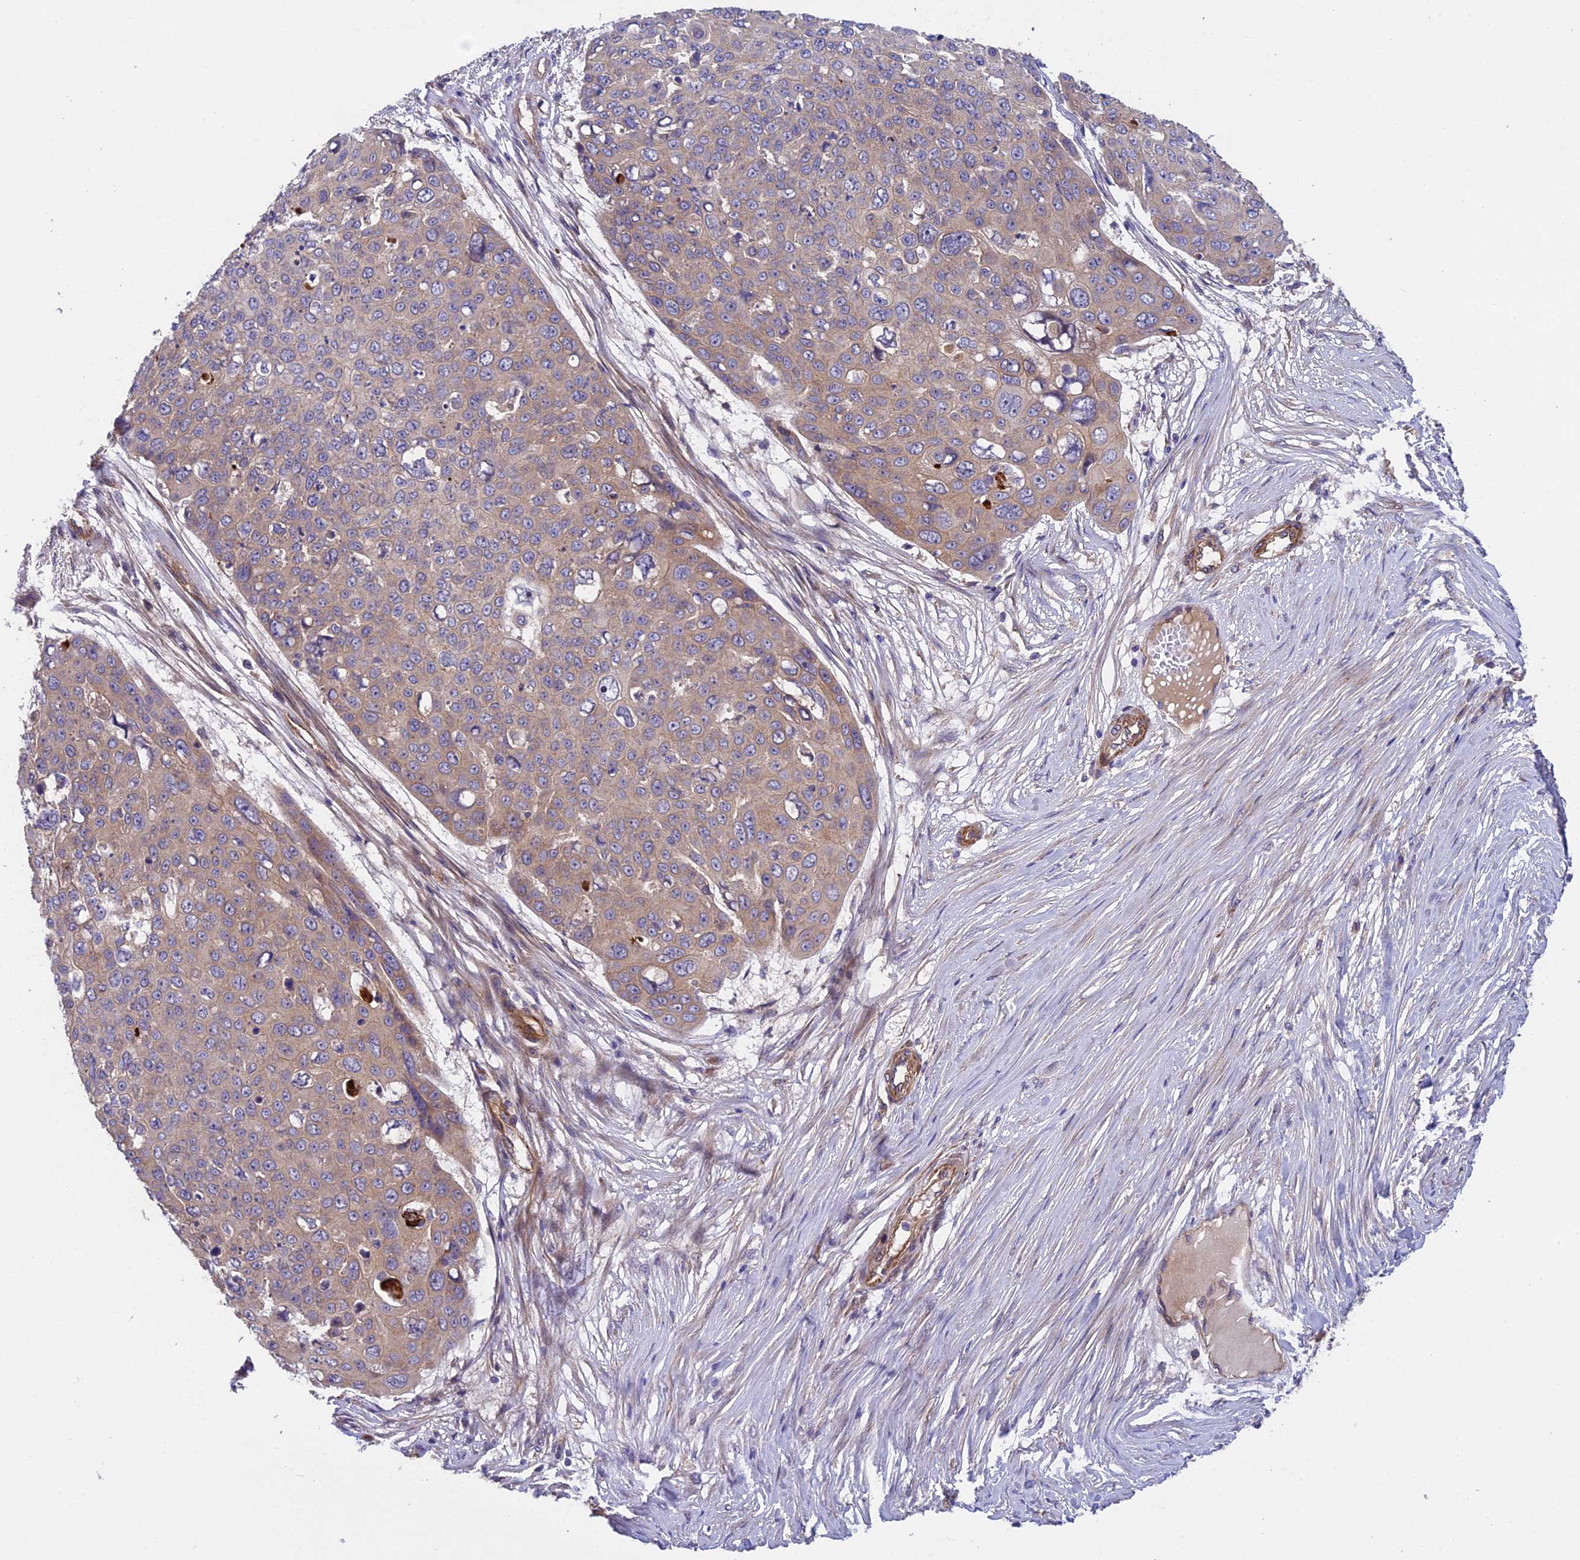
{"staining": {"intensity": "weak", "quantity": ">75%", "location": "cytoplasmic/membranous"}, "tissue": "skin cancer", "cell_type": "Tumor cells", "image_type": "cancer", "snomed": [{"axis": "morphology", "description": "Squamous cell carcinoma, NOS"}, {"axis": "topography", "description": "Skin"}], "caption": "Immunohistochemical staining of human skin cancer (squamous cell carcinoma) shows weak cytoplasmic/membranous protein staining in approximately >75% of tumor cells.", "gene": "ADAMTS15", "patient": {"sex": "male", "age": 71}}